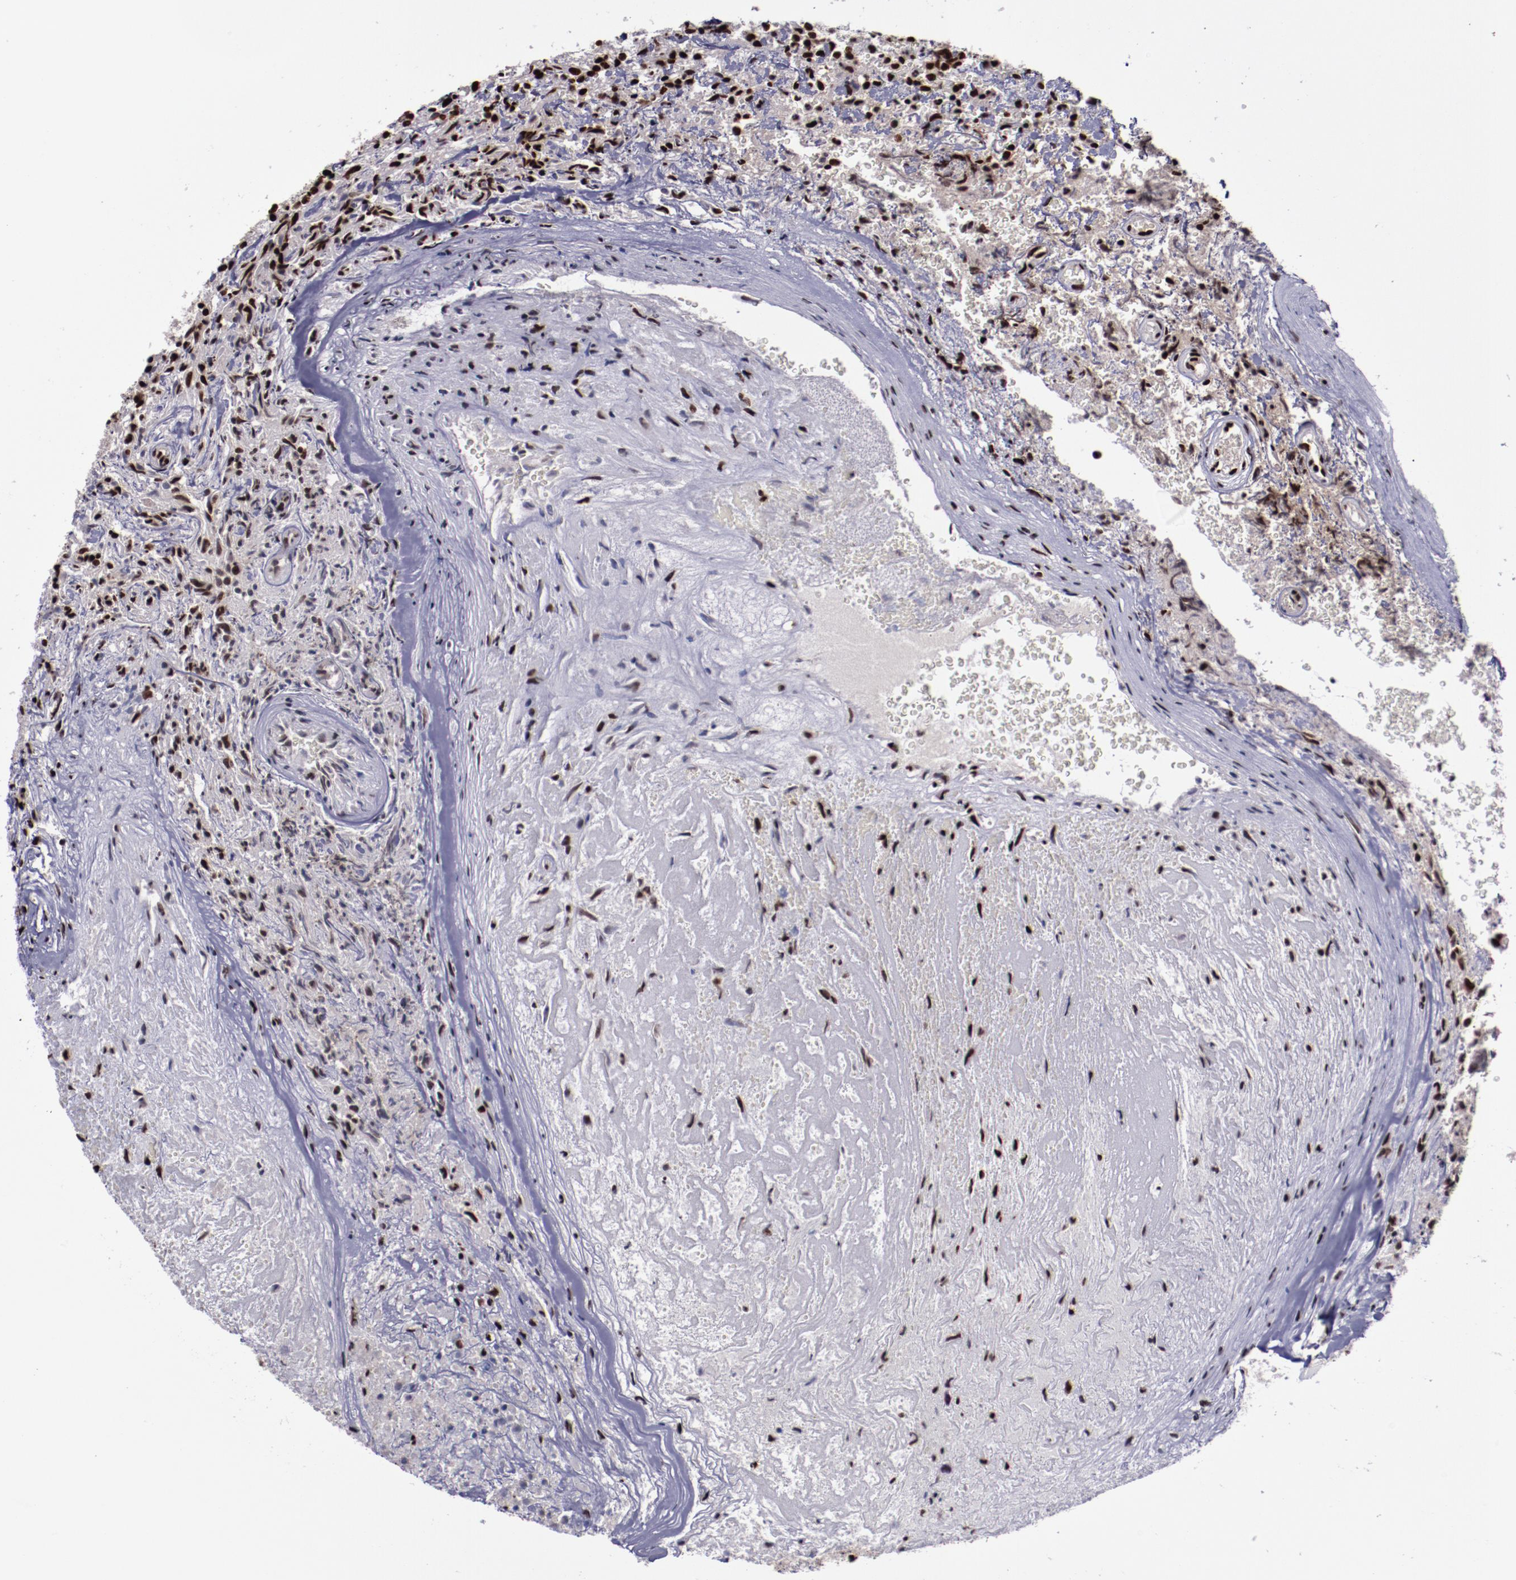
{"staining": {"intensity": "moderate", "quantity": ">75%", "location": "nuclear"}, "tissue": "glioma", "cell_type": "Tumor cells", "image_type": "cancer", "snomed": [{"axis": "morphology", "description": "Normal tissue, NOS"}, {"axis": "morphology", "description": "Glioma, malignant, High grade"}, {"axis": "topography", "description": "Cerebral cortex"}], "caption": "DAB immunohistochemical staining of glioma shows moderate nuclear protein staining in approximately >75% of tumor cells.", "gene": "ERH", "patient": {"sex": "male", "age": 75}}